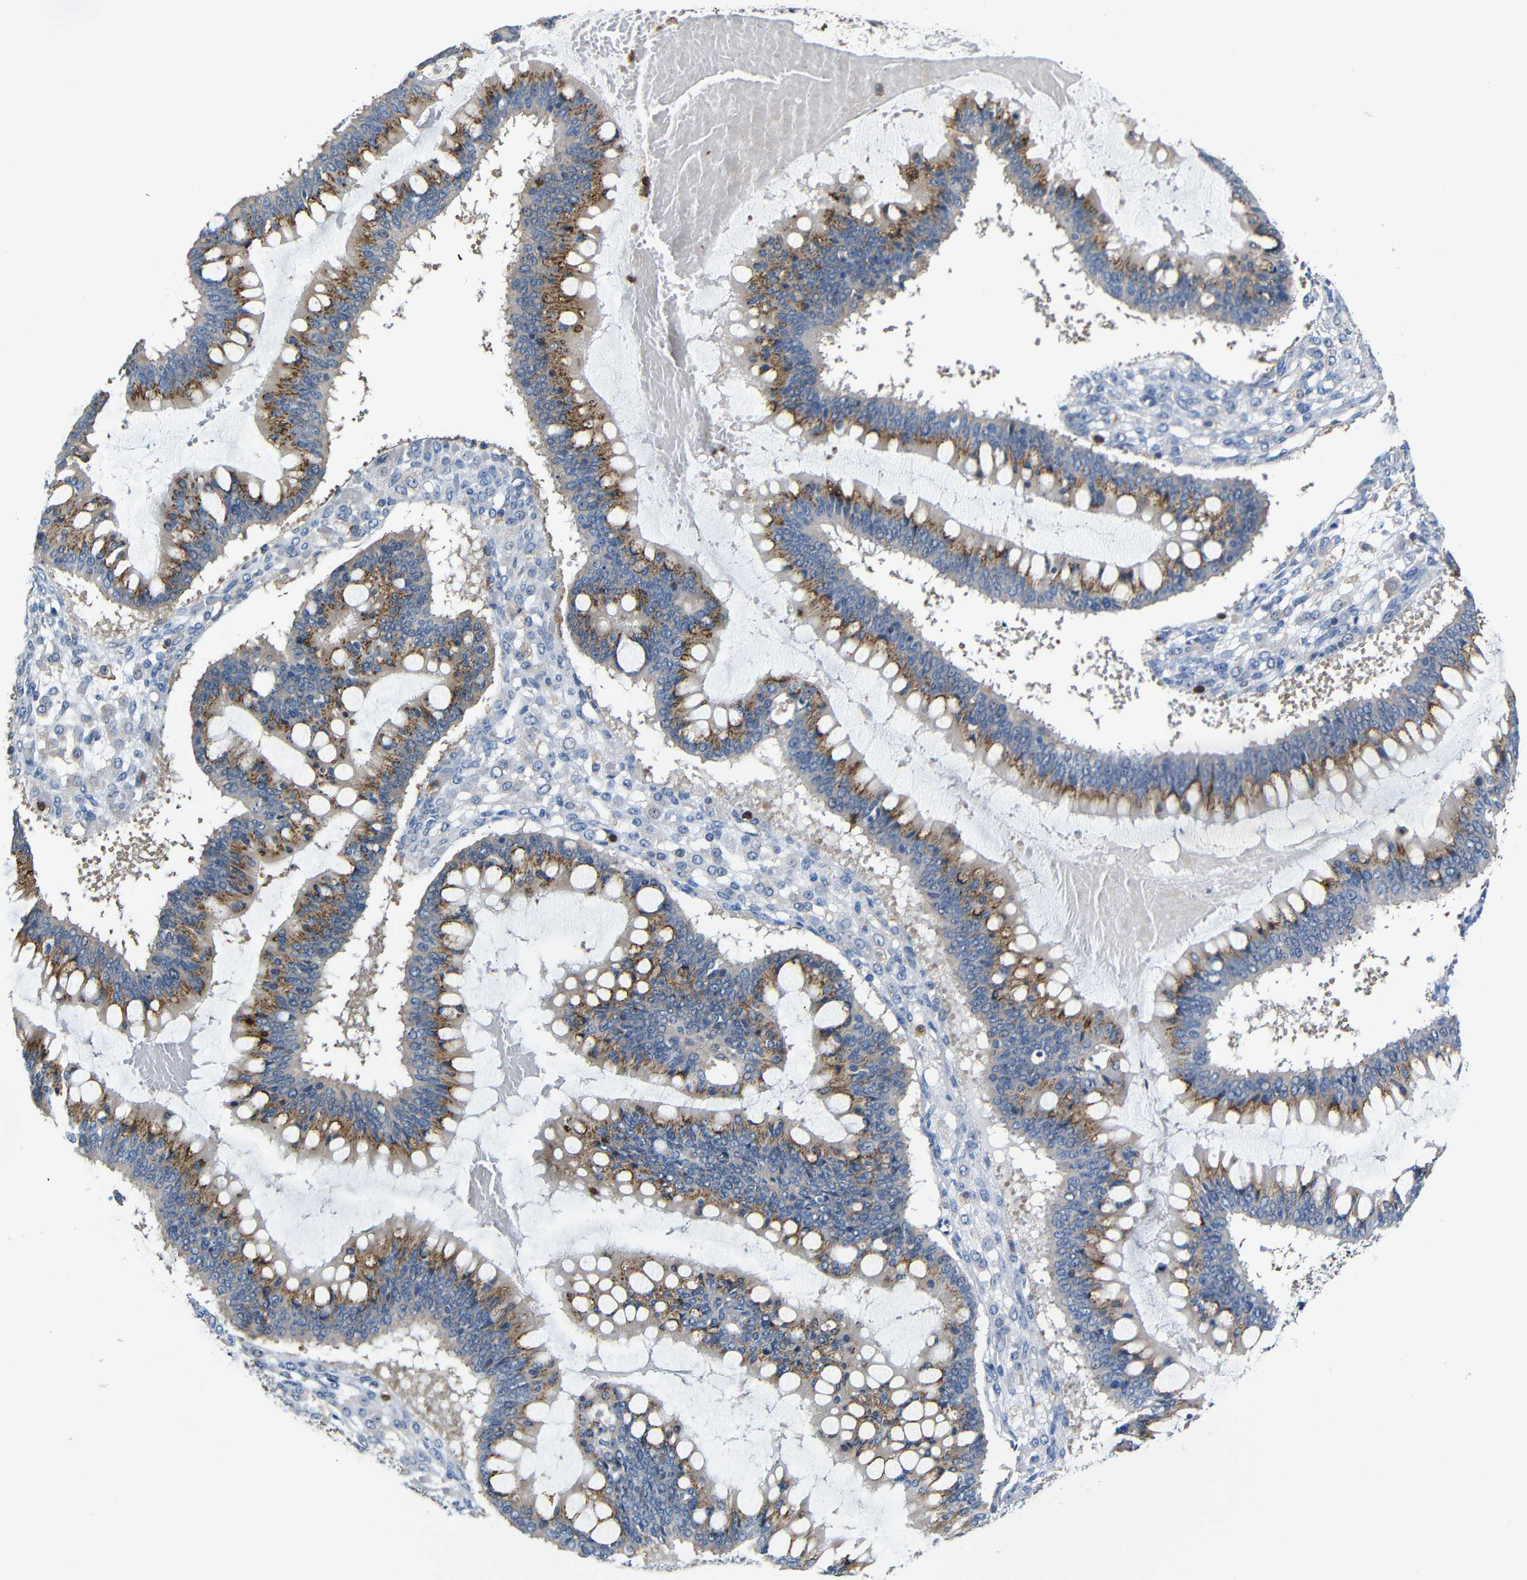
{"staining": {"intensity": "moderate", "quantity": ">75%", "location": "cytoplasmic/membranous"}, "tissue": "ovarian cancer", "cell_type": "Tumor cells", "image_type": "cancer", "snomed": [{"axis": "morphology", "description": "Cystadenocarcinoma, mucinous, NOS"}, {"axis": "topography", "description": "Ovary"}], "caption": "This is a histology image of immunohistochemistry (IHC) staining of ovarian mucinous cystadenocarcinoma, which shows moderate staining in the cytoplasmic/membranous of tumor cells.", "gene": "P2RY12", "patient": {"sex": "female", "age": 73}}